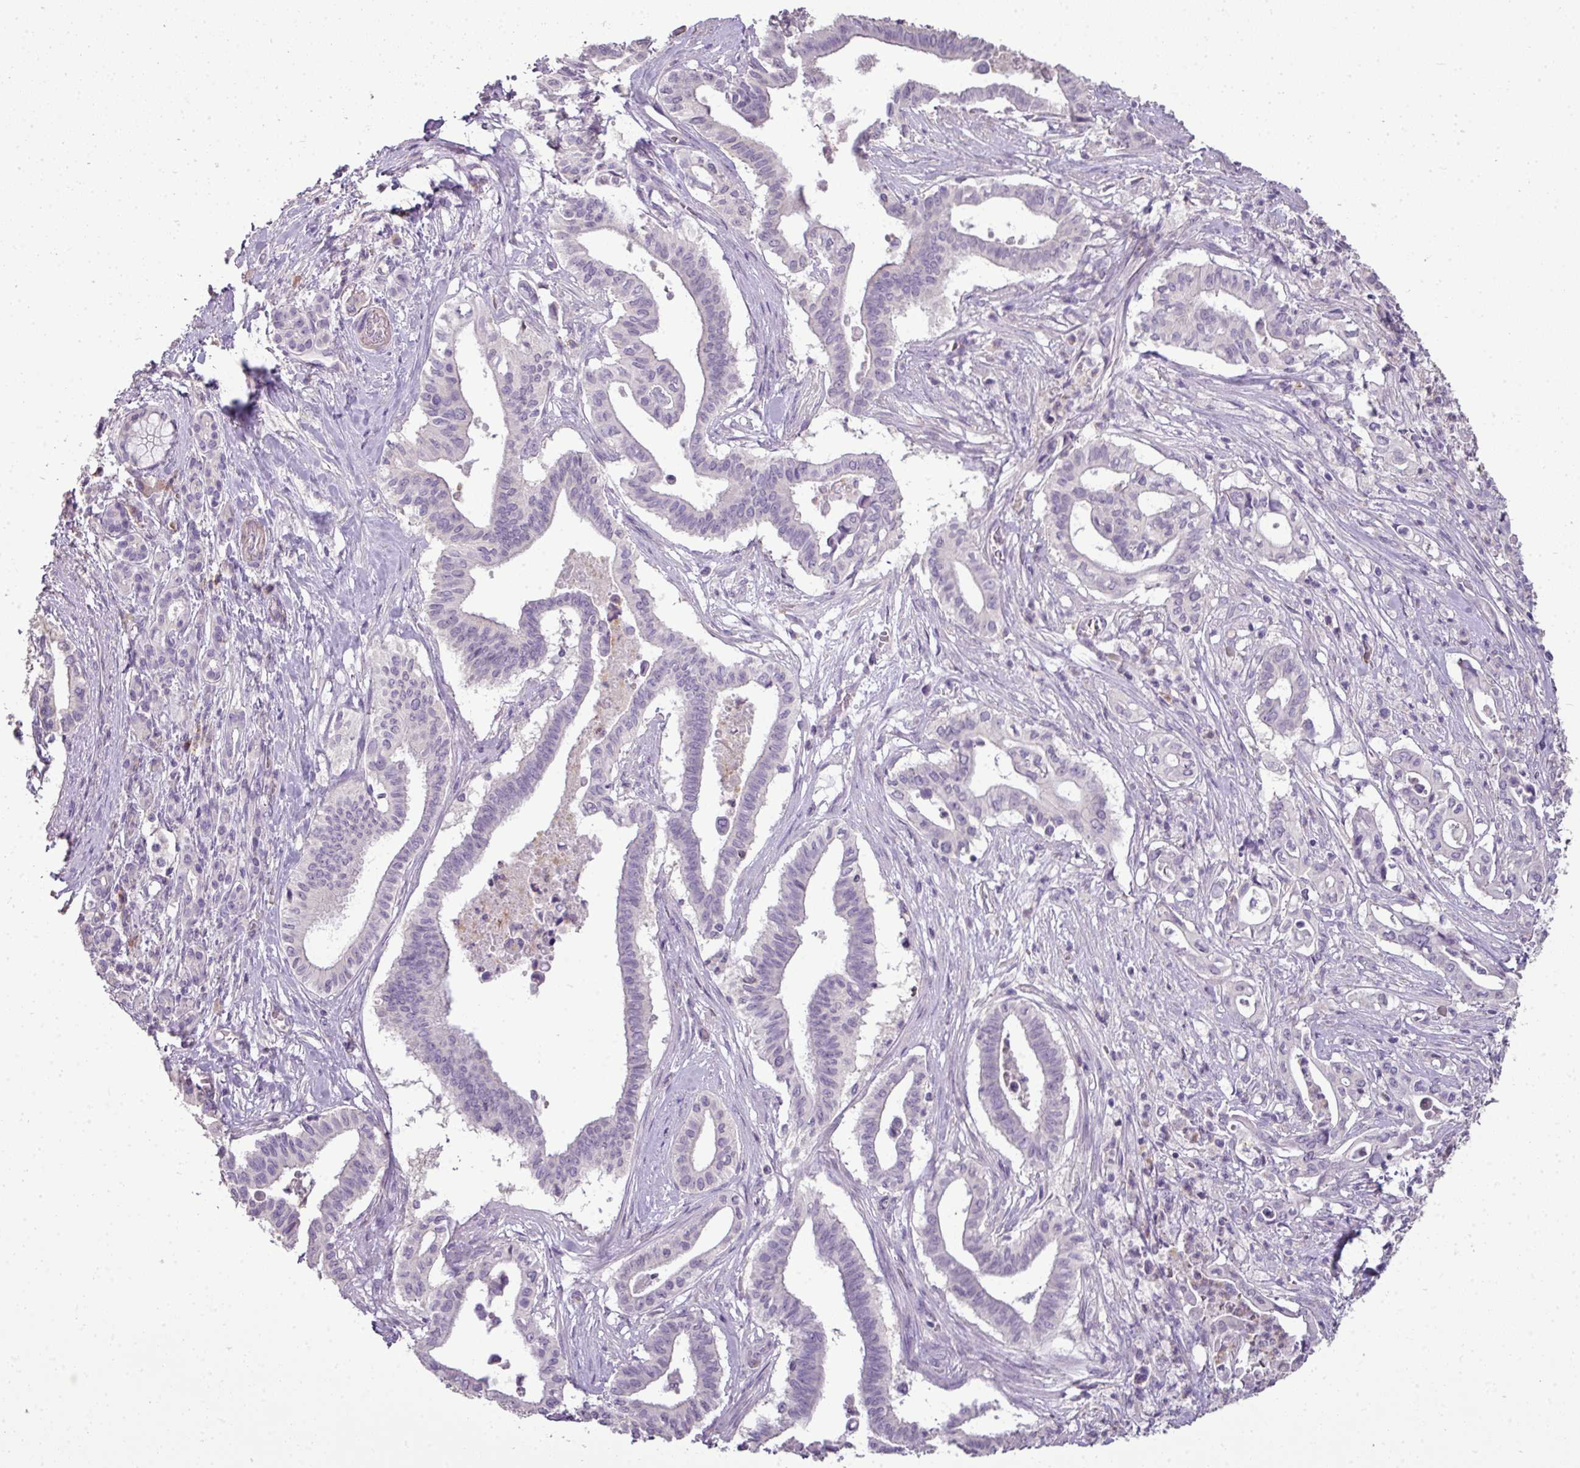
{"staining": {"intensity": "negative", "quantity": "none", "location": "none"}, "tissue": "pancreatic cancer", "cell_type": "Tumor cells", "image_type": "cancer", "snomed": [{"axis": "morphology", "description": "Adenocarcinoma, NOS"}, {"axis": "topography", "description": "Pancreas"}], "caption": "Tumor cells show no significant protein positivity in pancreatic cancer.", "gene": "LY9", "patient": {"sex": "female", "age": 77}}